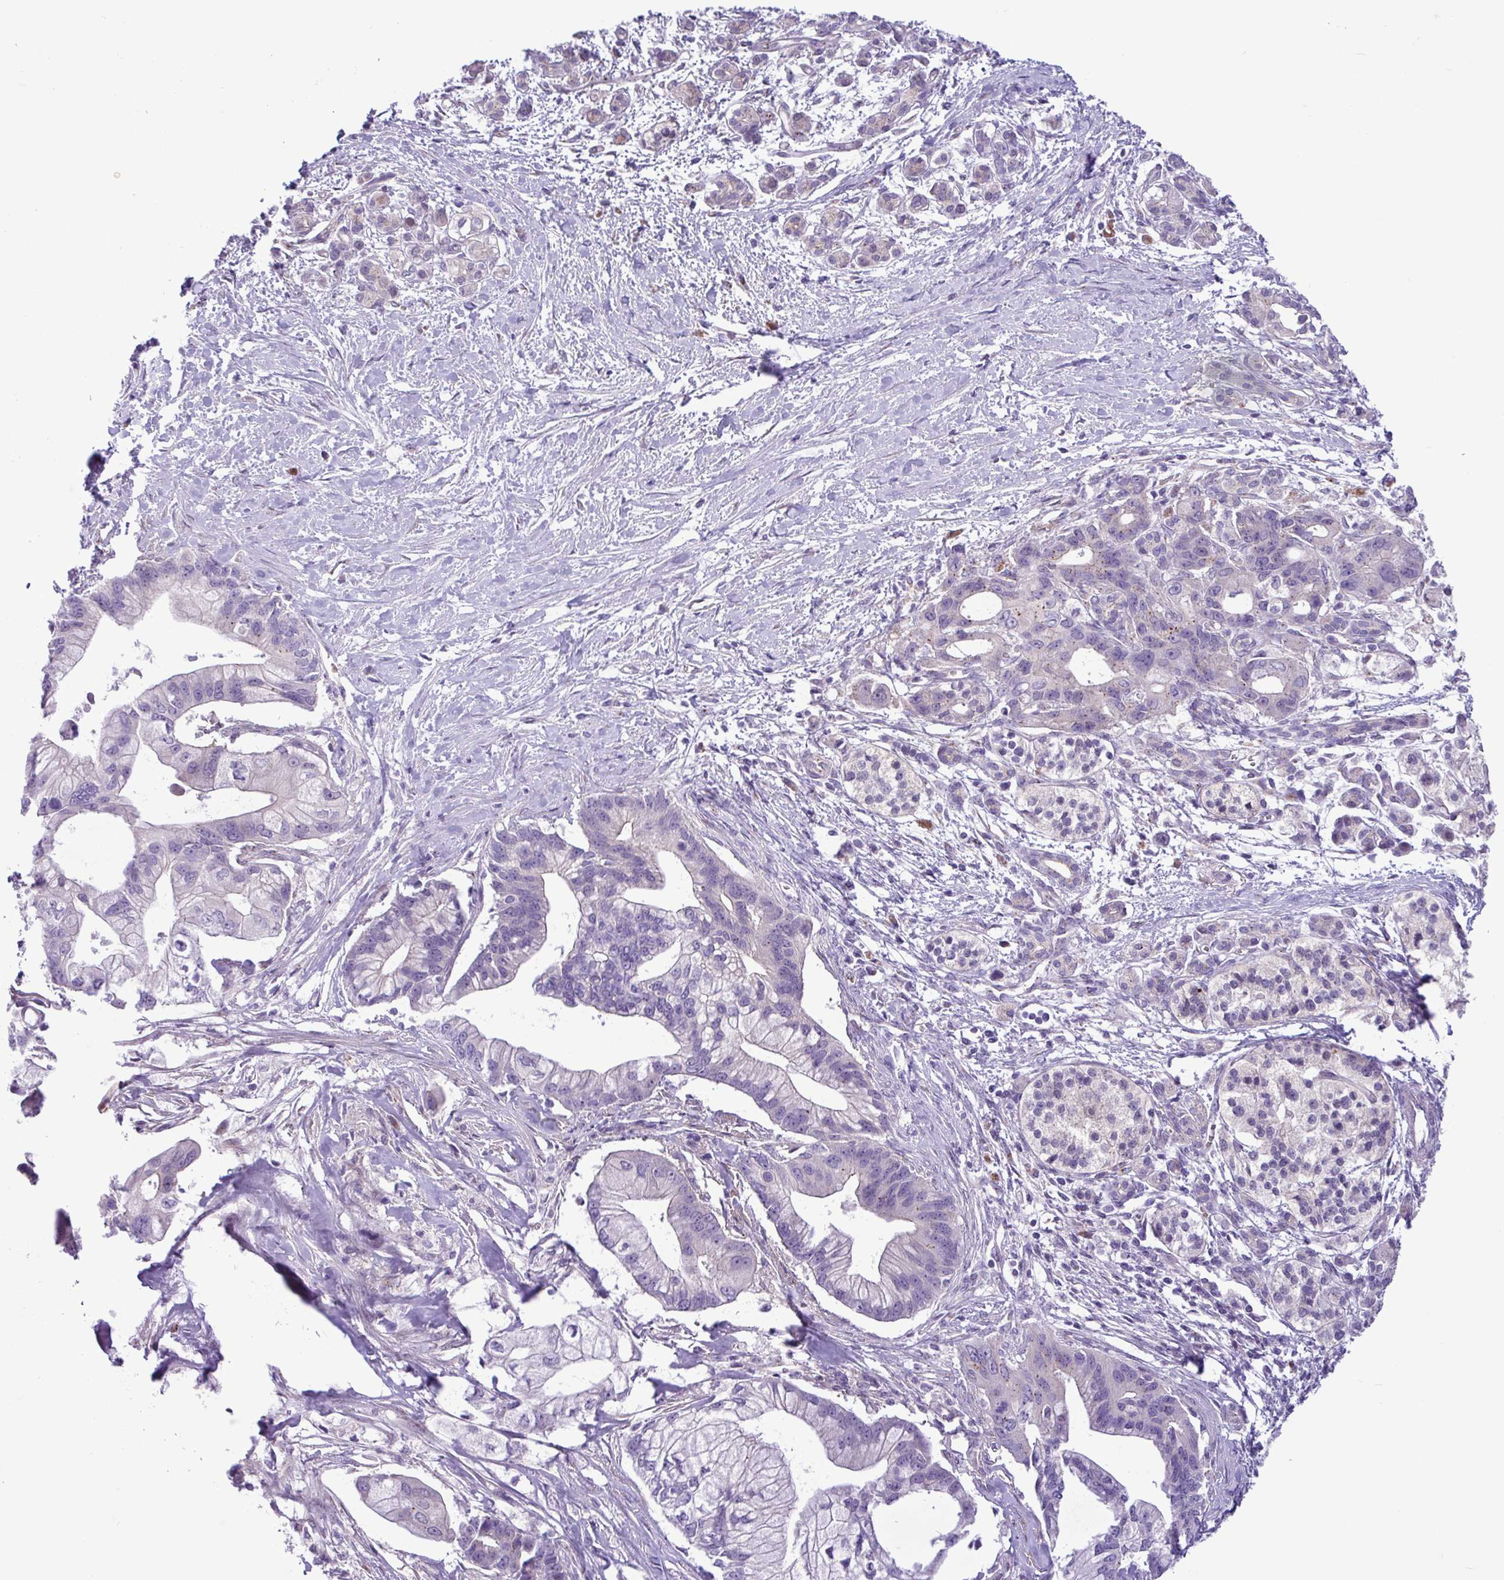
{"staining": {"intensity": "negative", "quantity": "none", "location": "none"}, "tissue": "pancreatic cancer", "cell_type": "Tumor cells", "image_type": "cancer", "snomed": [{"axis": "morphology", "description": "Adenocarcinoma, NOS"}, {"axis": "topography", "description": "Pancreas"}], "caption": "This is an immunohistochemistry (IHC) histopathology image of pancreatic cancer (adenocarcinoma). There is no staining in tumor cells.", "gene": "SPINK8", "patient": {"sex": "male", "age": 68}}